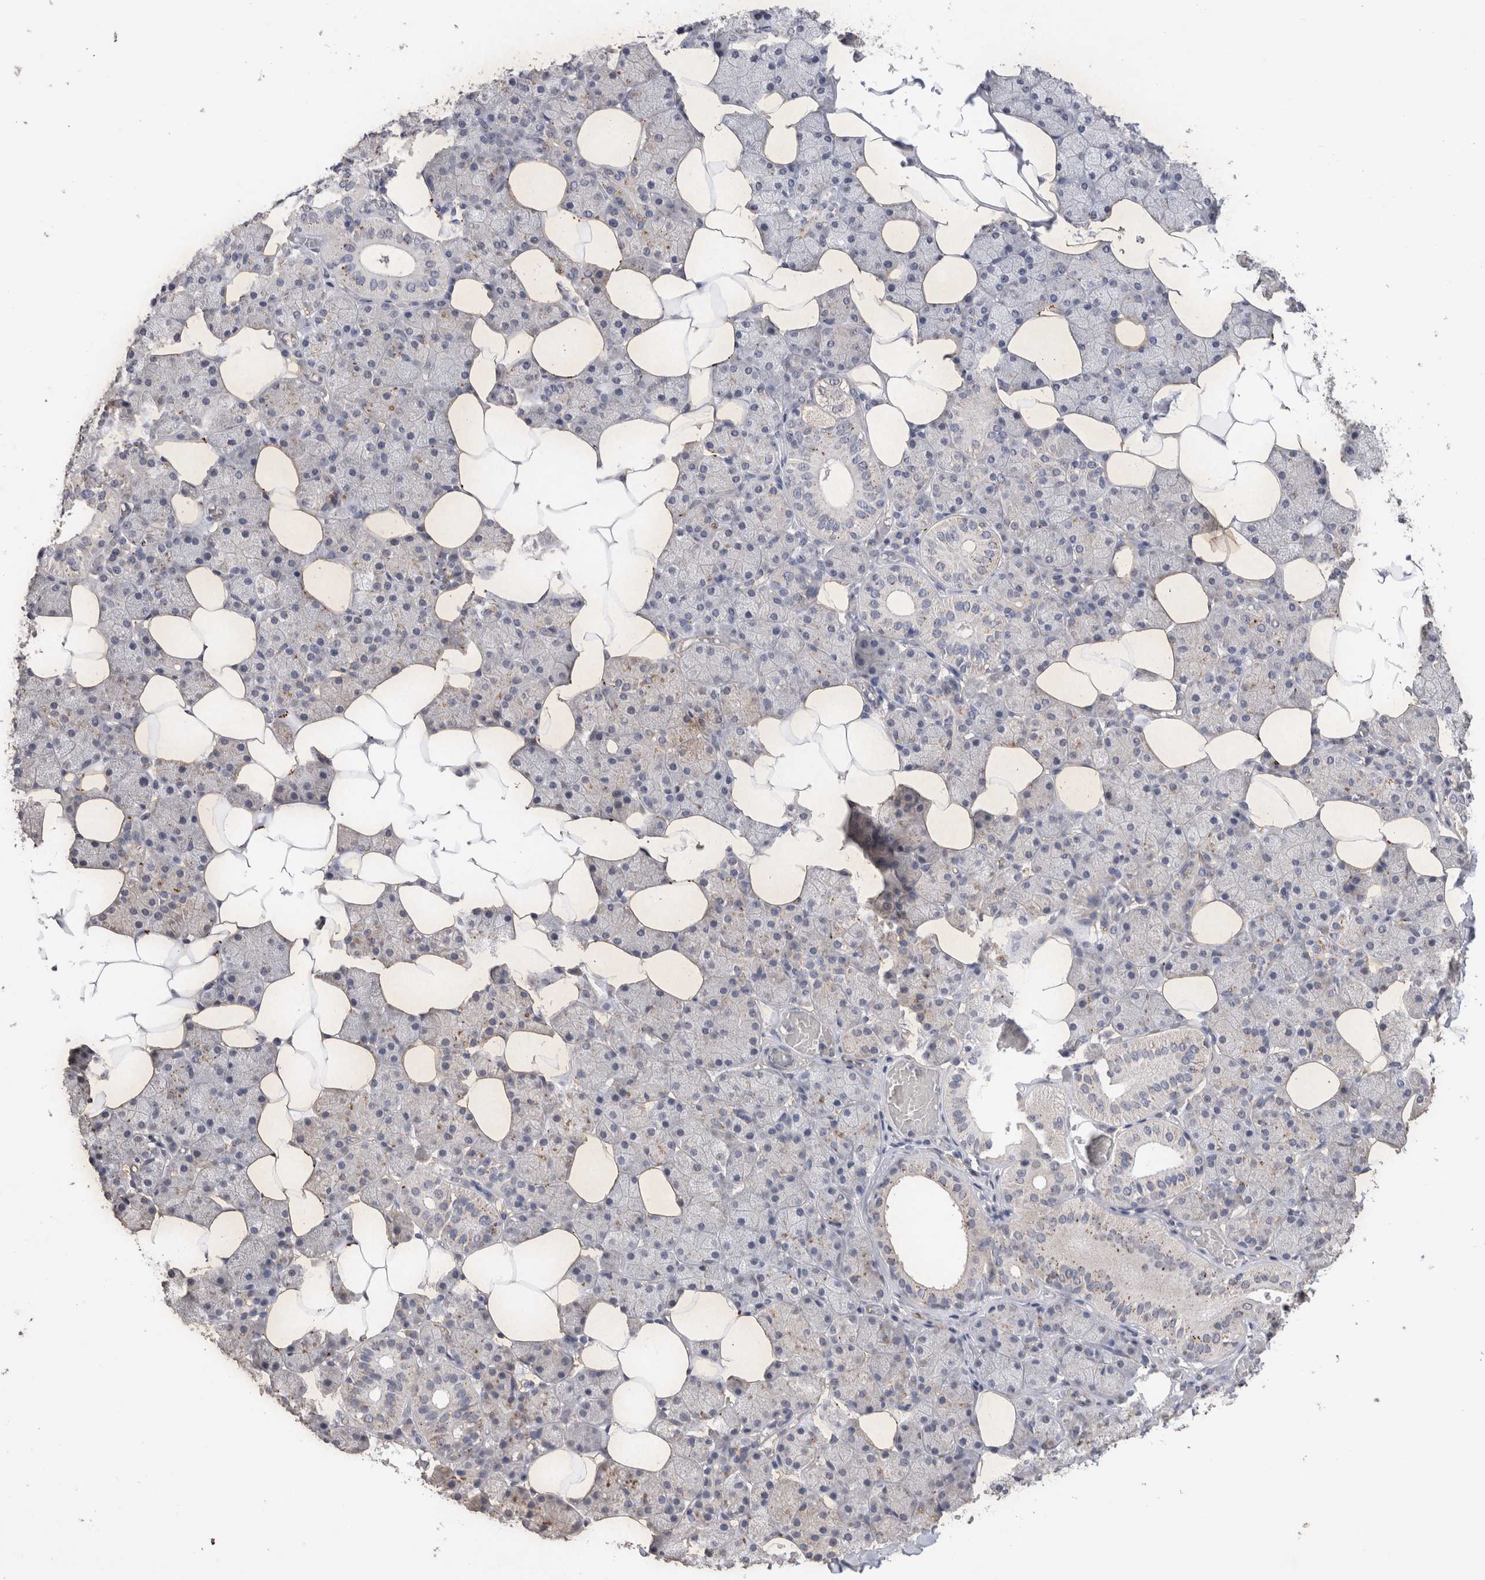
{"staining": {"intensity": "moderate", "quantity": "<25%", "location": "cytoplasmic/membranous"}, "tissue": "salivary gland", "cell_type": "Glandular cells", "image_type": "normal", "snomed": [{"axis": "morphology", "description": "Normal tissue, NOS"}, {"axis": "topography", "description": "Salivary gland"}], "caption": "Approximately <25% of glandular cells in benign human salivary gland show moderate cytoplasmic/membranous protein staining as visualized by brown immunohistochemical staining.", "gene": "CDH6", "patient": {"sex": "female", "age": 33}}